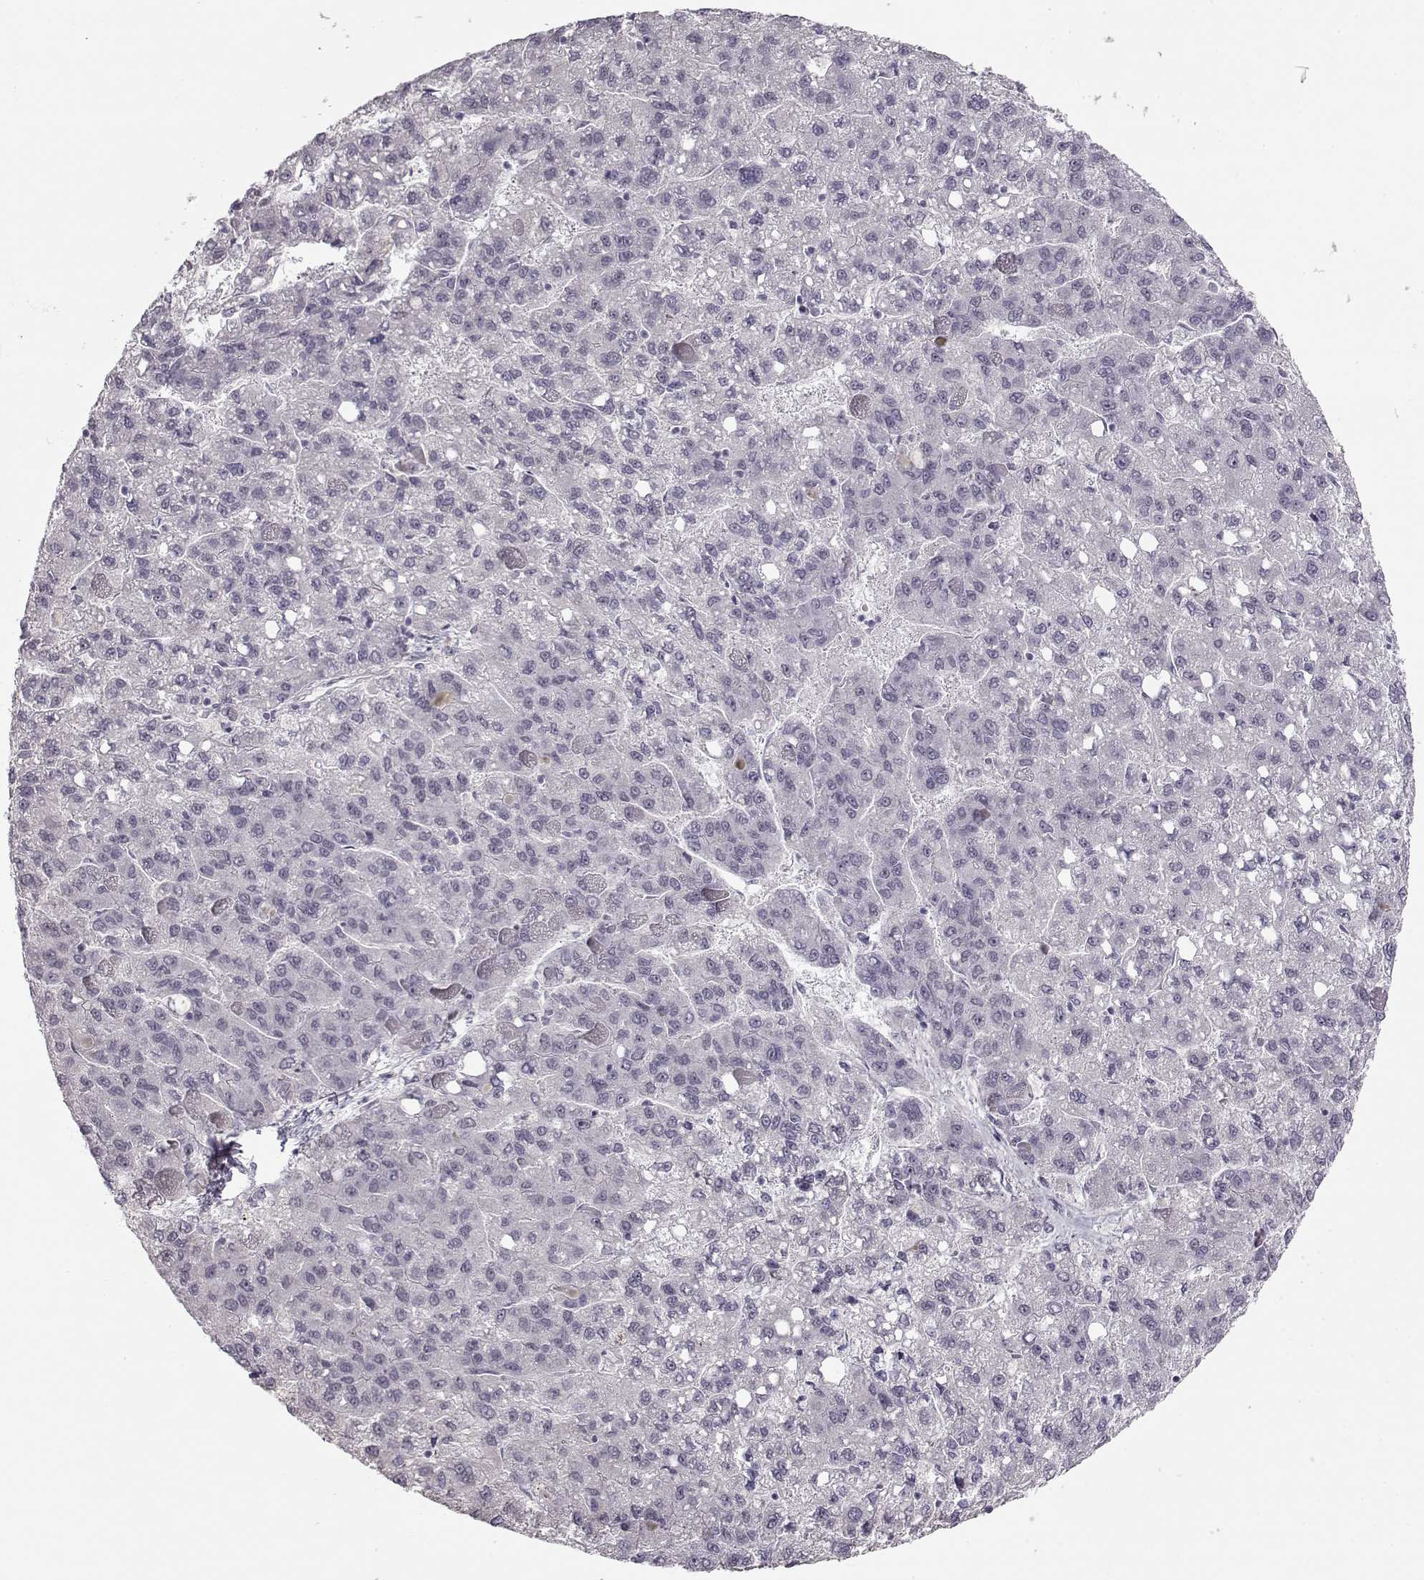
{"staining": {"intensity": "negative", "quantity": "none", "location": "none"}, "tissue": "liver cancer", "cell_type": "Tumor cells", "image_type": "cancer", "snomed": [{"axis": "morphology", "description": "Carcinoma, Hepatocellular, NOS"}, {"axis": "topography", "description": "Liver"}], "caption": "DAB (3,3'-diaminobenzidine) immunohistochemical staining of human liver cancer (hepatocellular carcinoma) reveals no significant expression in tumor cells.", "gene": "PCP4", "patient": {"sex": "female", "age": 82}}